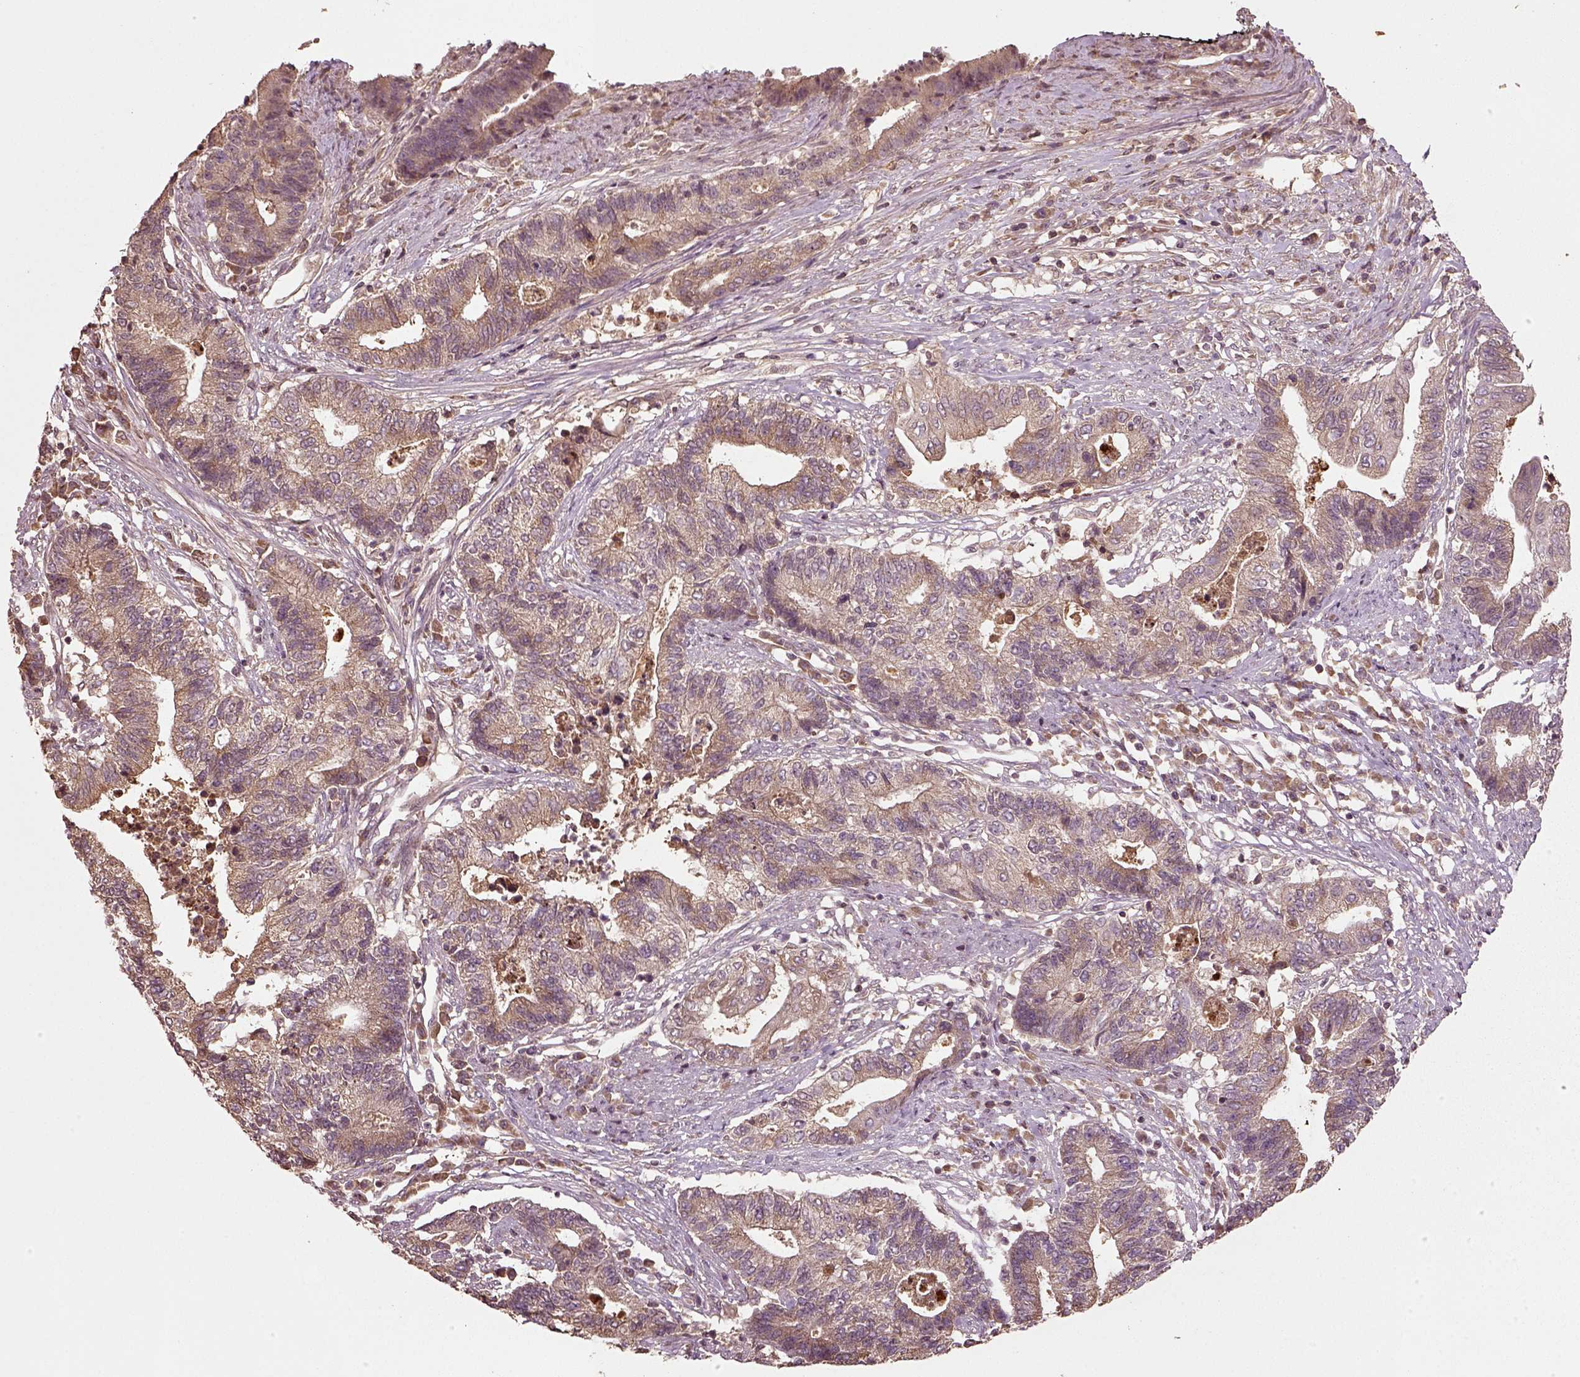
{"staining": {"intensity": "moderate", "quantity": "25%-75%", "location": "cytoplasmic/membranous"}, "tissue": "endometrial cancer", "cell_type": "Tumor cells", "image_type": "cancer", "snomed": [{"axis": "morphology", "description": "Adenocarcinoma, NOS"}, {"axis": "topography", "description": "Uterus"}, {"axis": "topography", "description": "Endometrium"}], "caption": "About 25%-75% of tumor cells in human endometrial adenocarcinoma demonstrate moderate cytoplasmic/membranous protein expression as visualized by brown immunohistochemical staining.", "gene": "ERV3-1", "patient": {"sex": "female", "age": 54}}